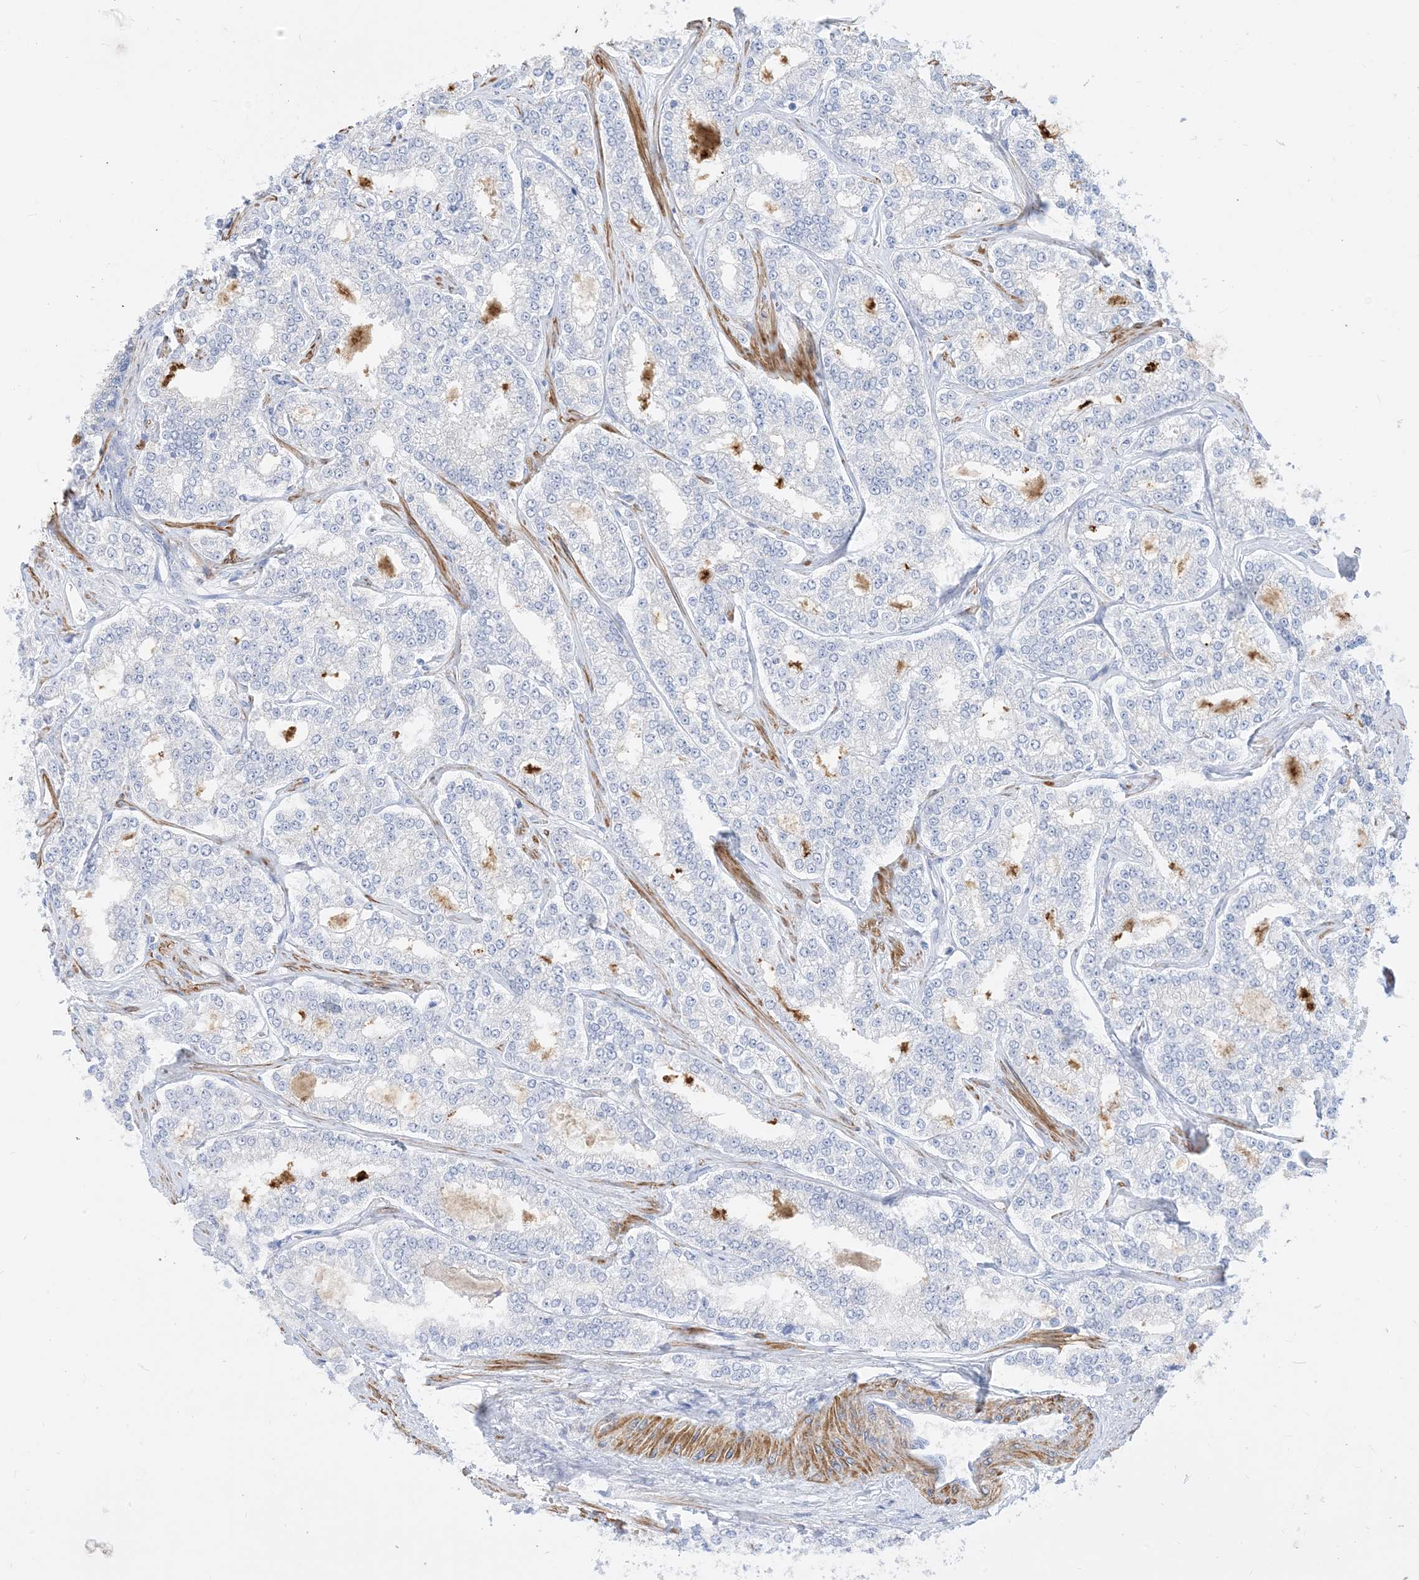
{"staining": {"intensity": "negative", "quantity": "none", "location": "none"}, "tissue": "prostate cancer", "cell_type": "Tumor cells", "image_type": "cancer", "snomed": [{"axis": "morphology", "description": "Normal tissue, NOS"}, {"axis": "morphology", "description": "Adenocarcinoma, High grade"}, {"axis": "topography", "description": "Prostate"}], "caption": "This is a histopathology image of IHC staining of prostate high-grade adenocarcinoma, which shows no positivity in tumor cells. (DAB (3,3'-diaminobenzidine) immunohistochemistry visualized using brightfield microscopy, high magnification).", "gene": "MARS2", "patient": {"sex": "male", "age": 83}}